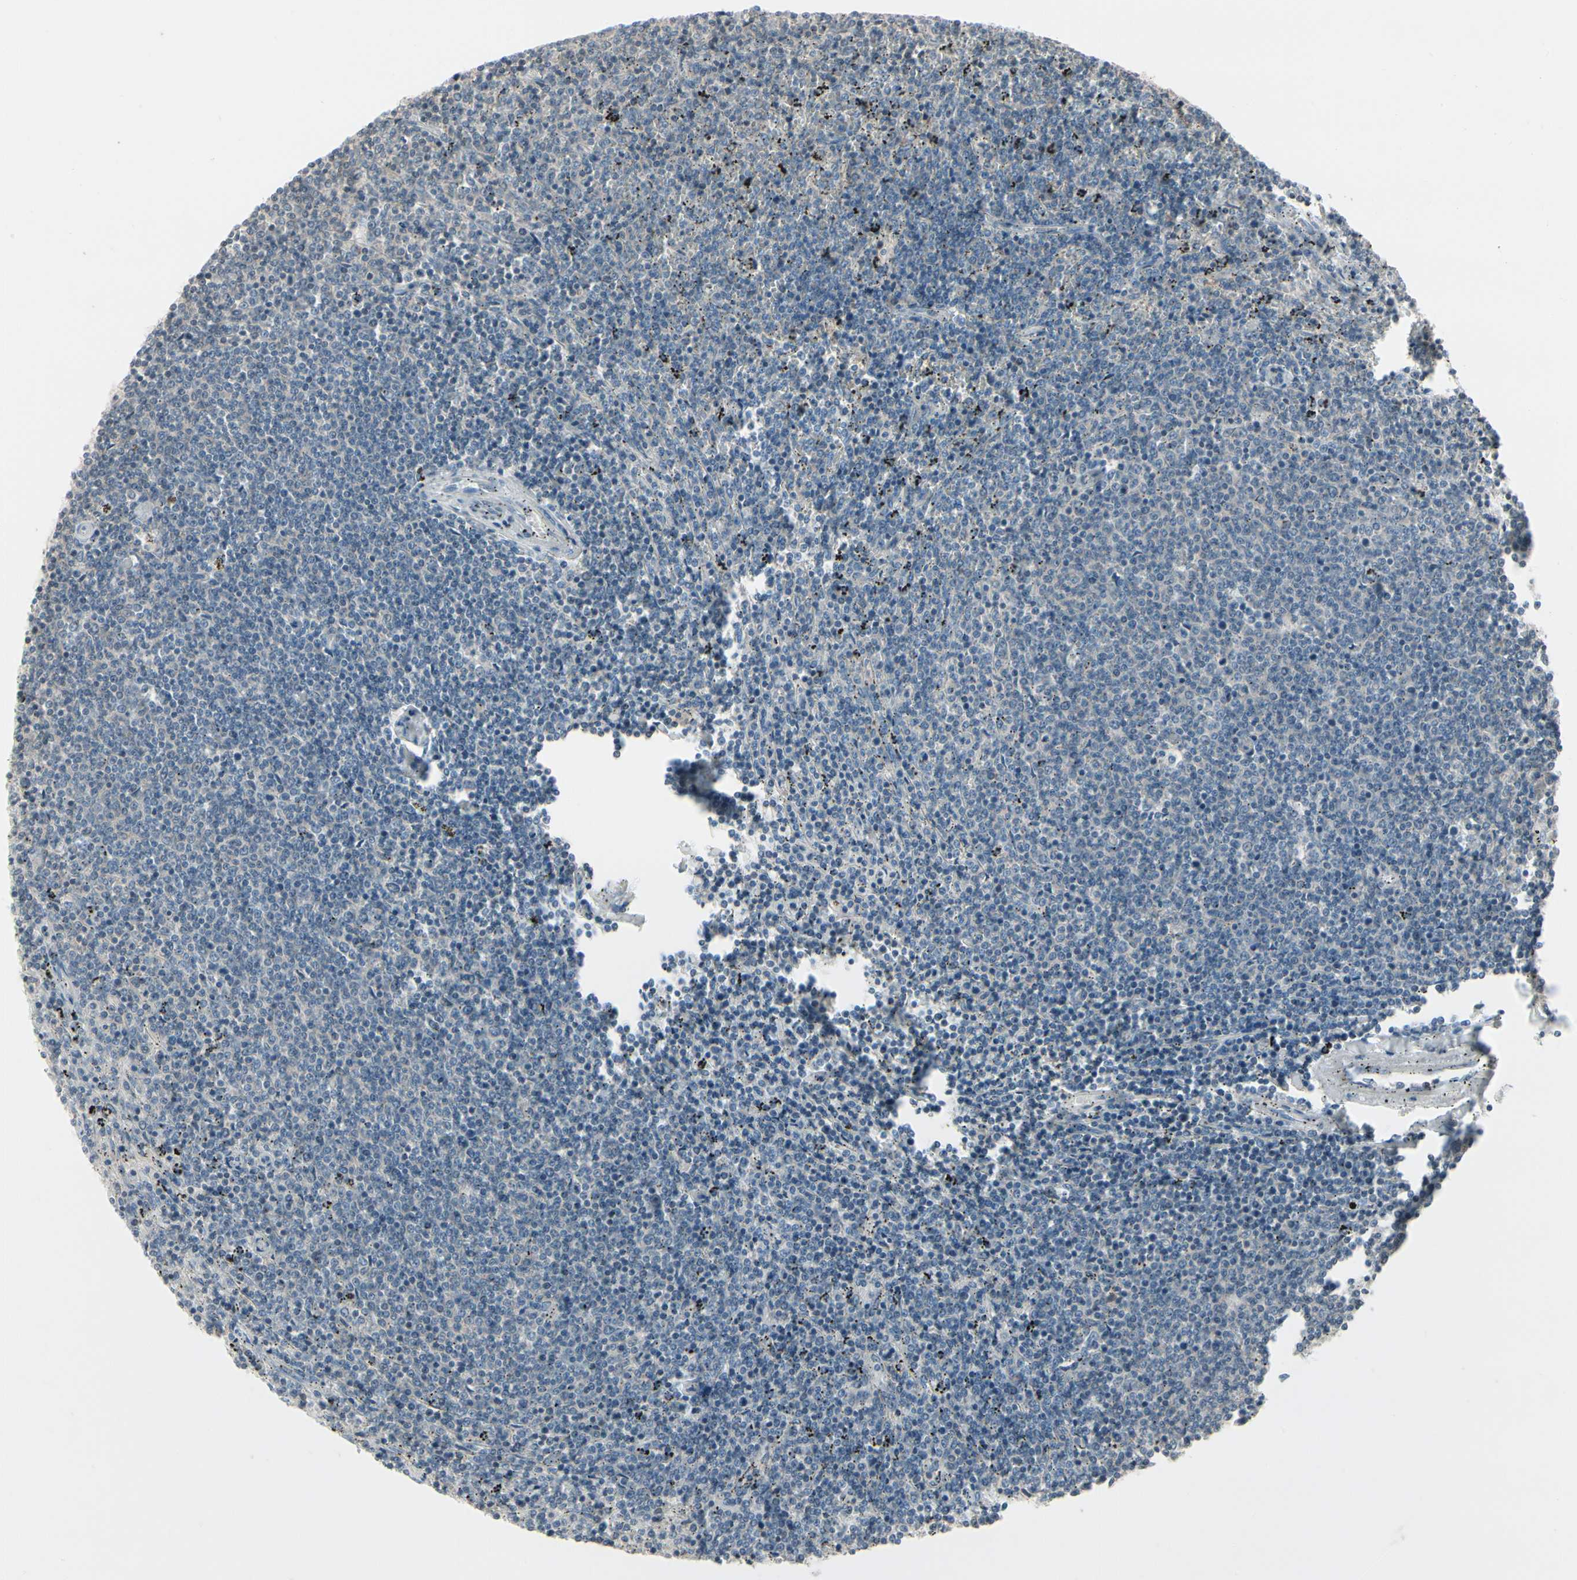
{"staining": {"intensity": "negative", "quantity": "none", "location": "none"}, "tissue": "lymphoma", "cell_type": "Tumor cells", "image_type": "cancer", "snomed": [{"axis": "morphology", "description": "Malignant lymphoma, non-Hodgkin's type, Low grade"}, {"axis": "topography", "description": "Spleen"}], "caption": "IHC of low-grade malignant lymphoma, non-Hodgkin's type demonstrates no expression in tumor cells. Brightfield microscopy of immunohistochemistry stained with DAB (brown) and hematoxylin (blue), captured at high magnification.", "gene": "ARG2", "patient": {"sex": "female", "age": 50}}